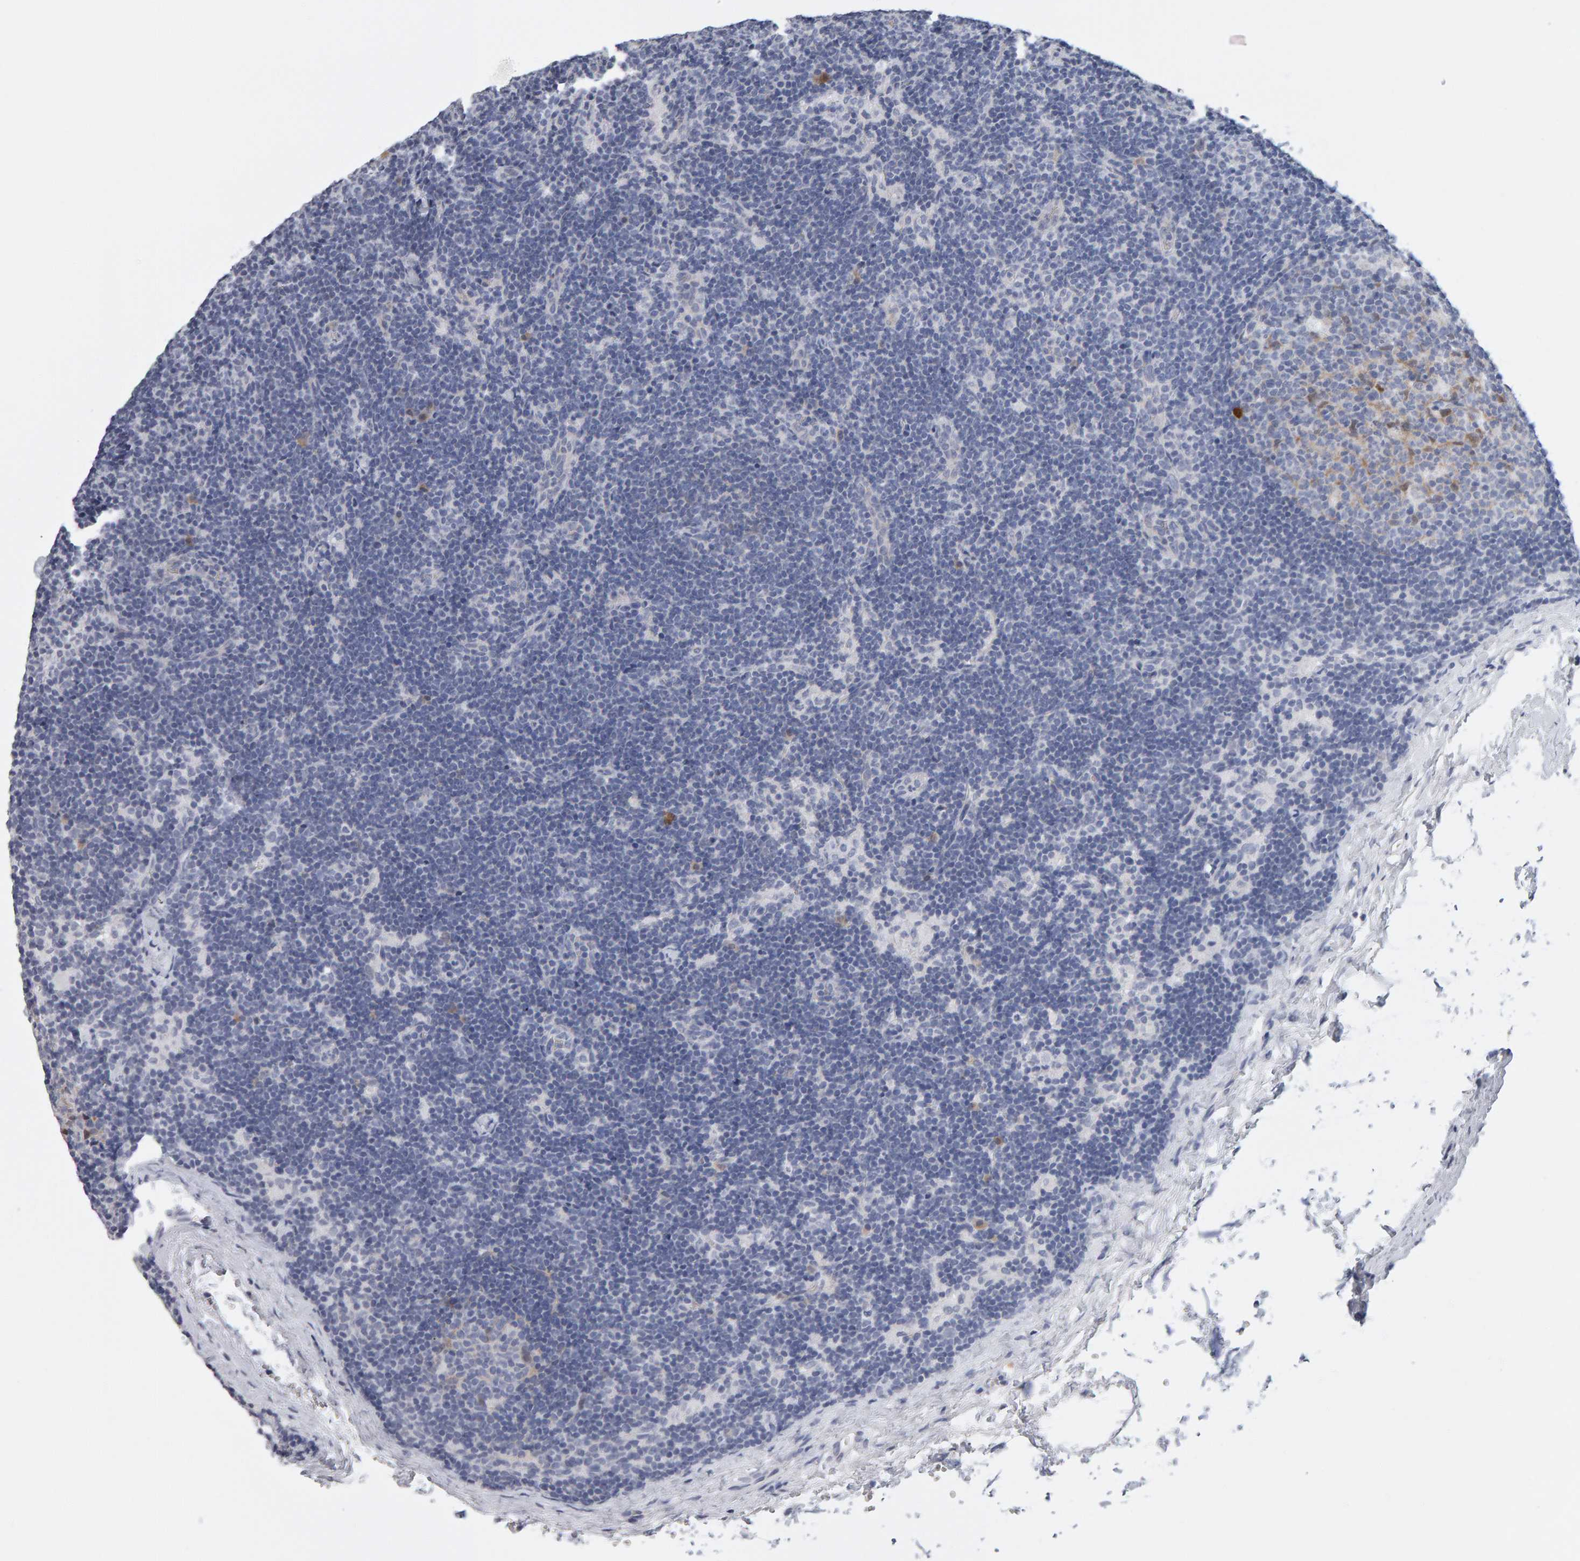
{"staining": {"intensity": "moderate", "quantity": "<25%", "location": "cytoplasmic/membranous"}, "tissue": "lymph node", "cell_type": "Germinal center cells", "image_type": "normal", "snomed": [{"axis": "morphology", "description": "Normal tissue, NOS"}, {"axis": "topography", "description": "Lymph node"}], "caption": "Immunohistochemistry staining of unremarkable lymph node, which exhibits low levels of moderate cytoplasmic/membranous positivity in approximately <25% of germinal center cells indicating moderate cytoplasmic/membranous protein expression. The staining was performed using DAB (3,3'-diaminobenzidine) (brown) for protein detection and nuclei were counterstained in hematoxylin (blue).", "gene": "CTH", "patient": {"sex": "female", "age": 22}}